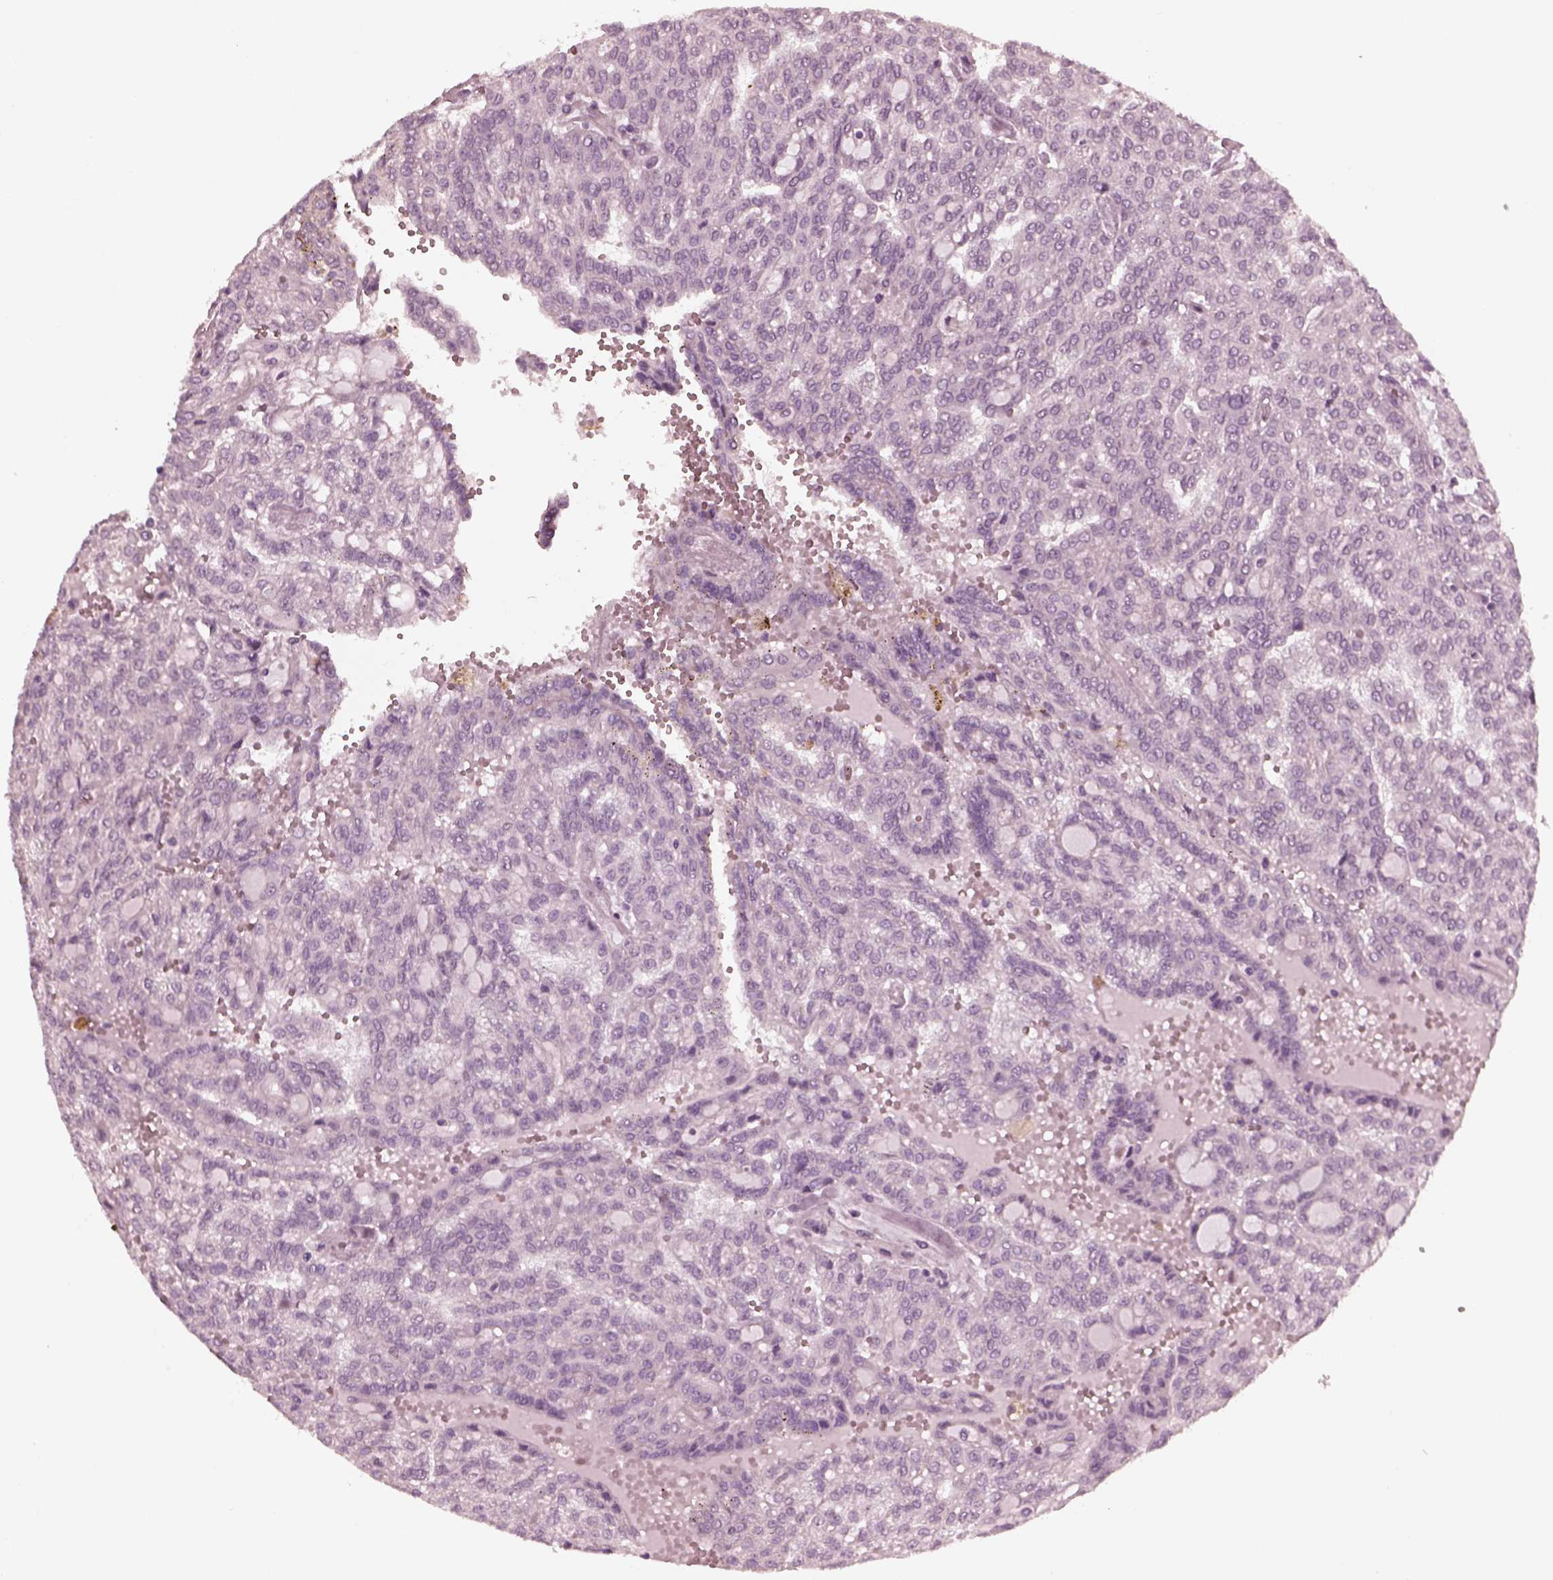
{"staining": {"intensity": "negative", "quantity": "none", "location": "none"}, "tissue": "renal cancer", "cell_type": "Tumor cells", "image_type": "cancer", "snomed": [{"axis": "morphology", "description": "Adenocarcinoma, NOS"}, {"axis": "topography", "description": "Kidney"}], "caption": "Immunohistochemistry (IHC) histopathology image of renal adenocarcinoma stained for a protein (brown), which exhibits no staining in tumor cells. (Brightfield microscopy of DAB (3,3'-diaminobenzidine) IHC at high magnification).", "gene": "KIF6", "patient": {"sex": "male", "age": 63}}